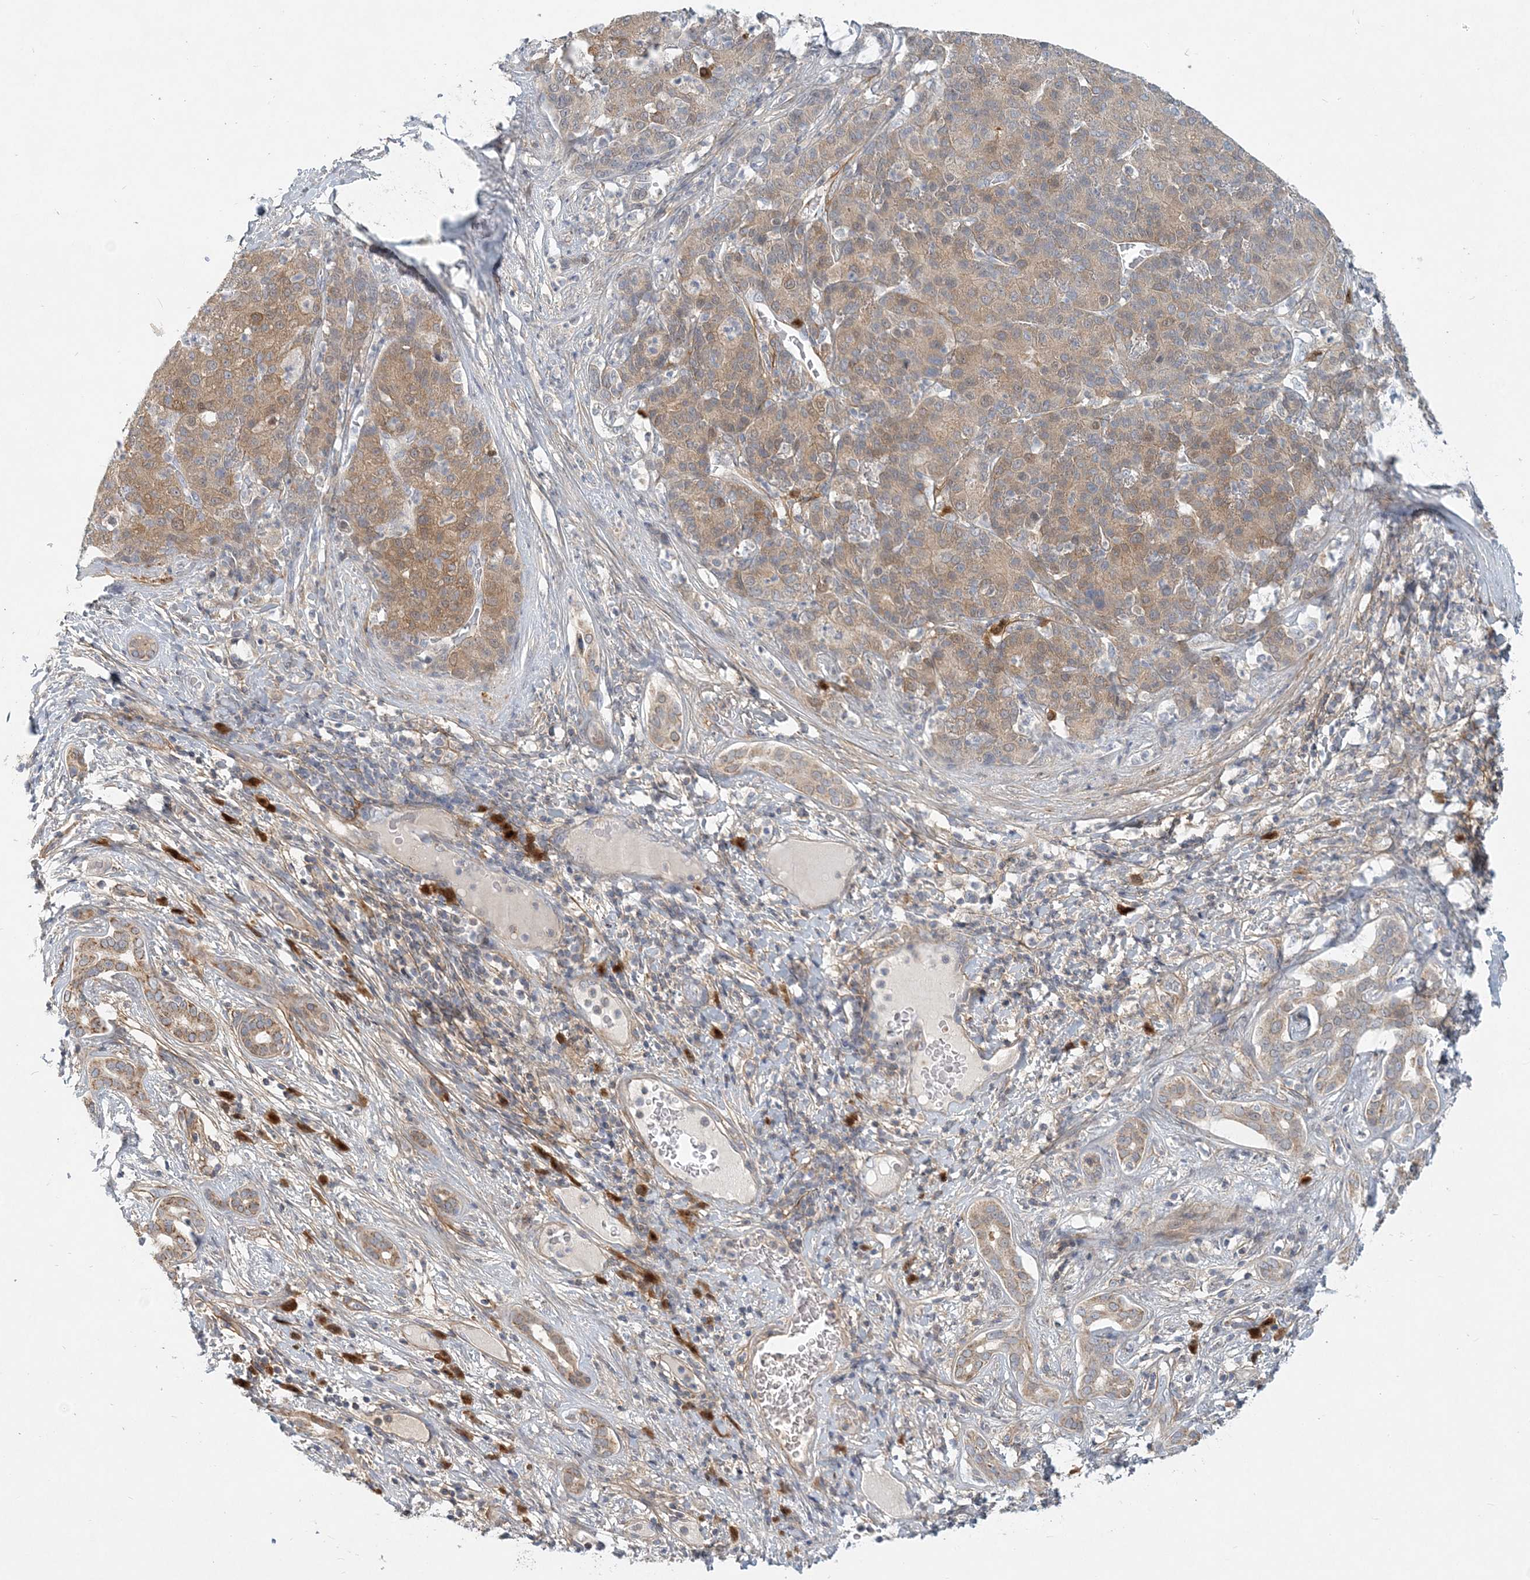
{"staining": {"intensity": "moderate", "quantity": "<25%", "location": "cytoplasmic/membranous"}, "tissue": "liver cancer", "cell_type": "Tumor cells", "image_type": "cancer", "snomed": [{"axis": "morphology", "description": "Carcinoma, Hepatocellular, NOS"}, {"axis": "topography", "description": "Liver"}], "caption": "This is an image of immunohistochemistry (IHC) staining of liver cancer (hepatocellular carcinoma), which shows moderate expression in the cytoplasmic/membranous of tumor cells.", "gene": "GMPPA", "patient": {"sex": "male", "age": 65}}